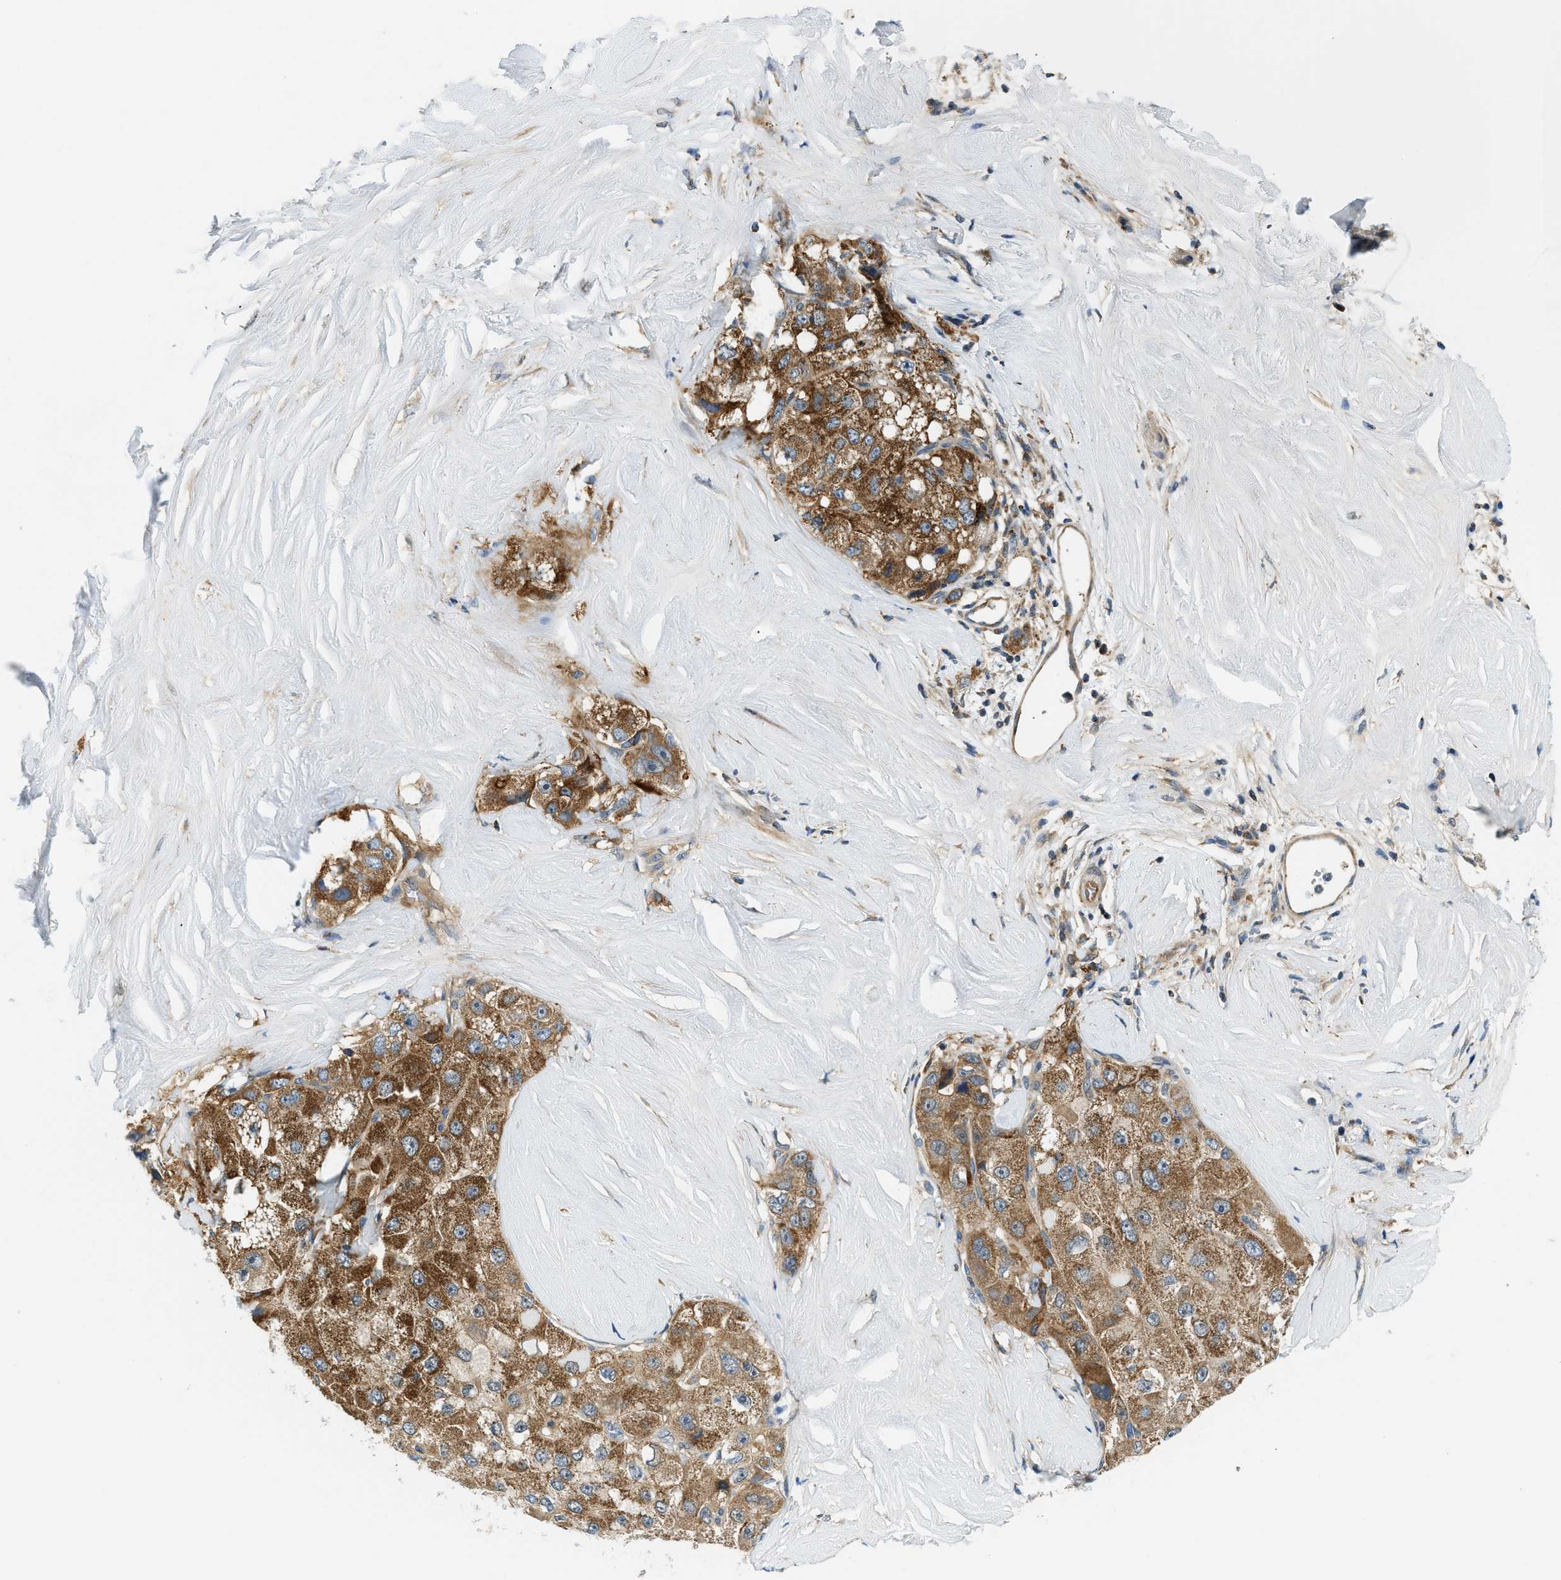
{"staining": {"intensity": "moderate", "quantity": ">75%", "location": "cytoplasmic/membranous"}, "tissue": "liver cancer", "cell_type": "Tumor cells", "image_type": "cancer", "snomed": [{"axis": "morphology", "description": "Carcinoma, Hepatocellular, NOS"}, {"axis": "topography", "description": "Liver"}], "caption": "Liver cancer stained for a protein (brown) reveals moderate cytoplasmic/membranous positive staining in approximately >75% of tumor cells.", "gene": "KCNK1", "patient": {"sex": "male", "age": 80}}